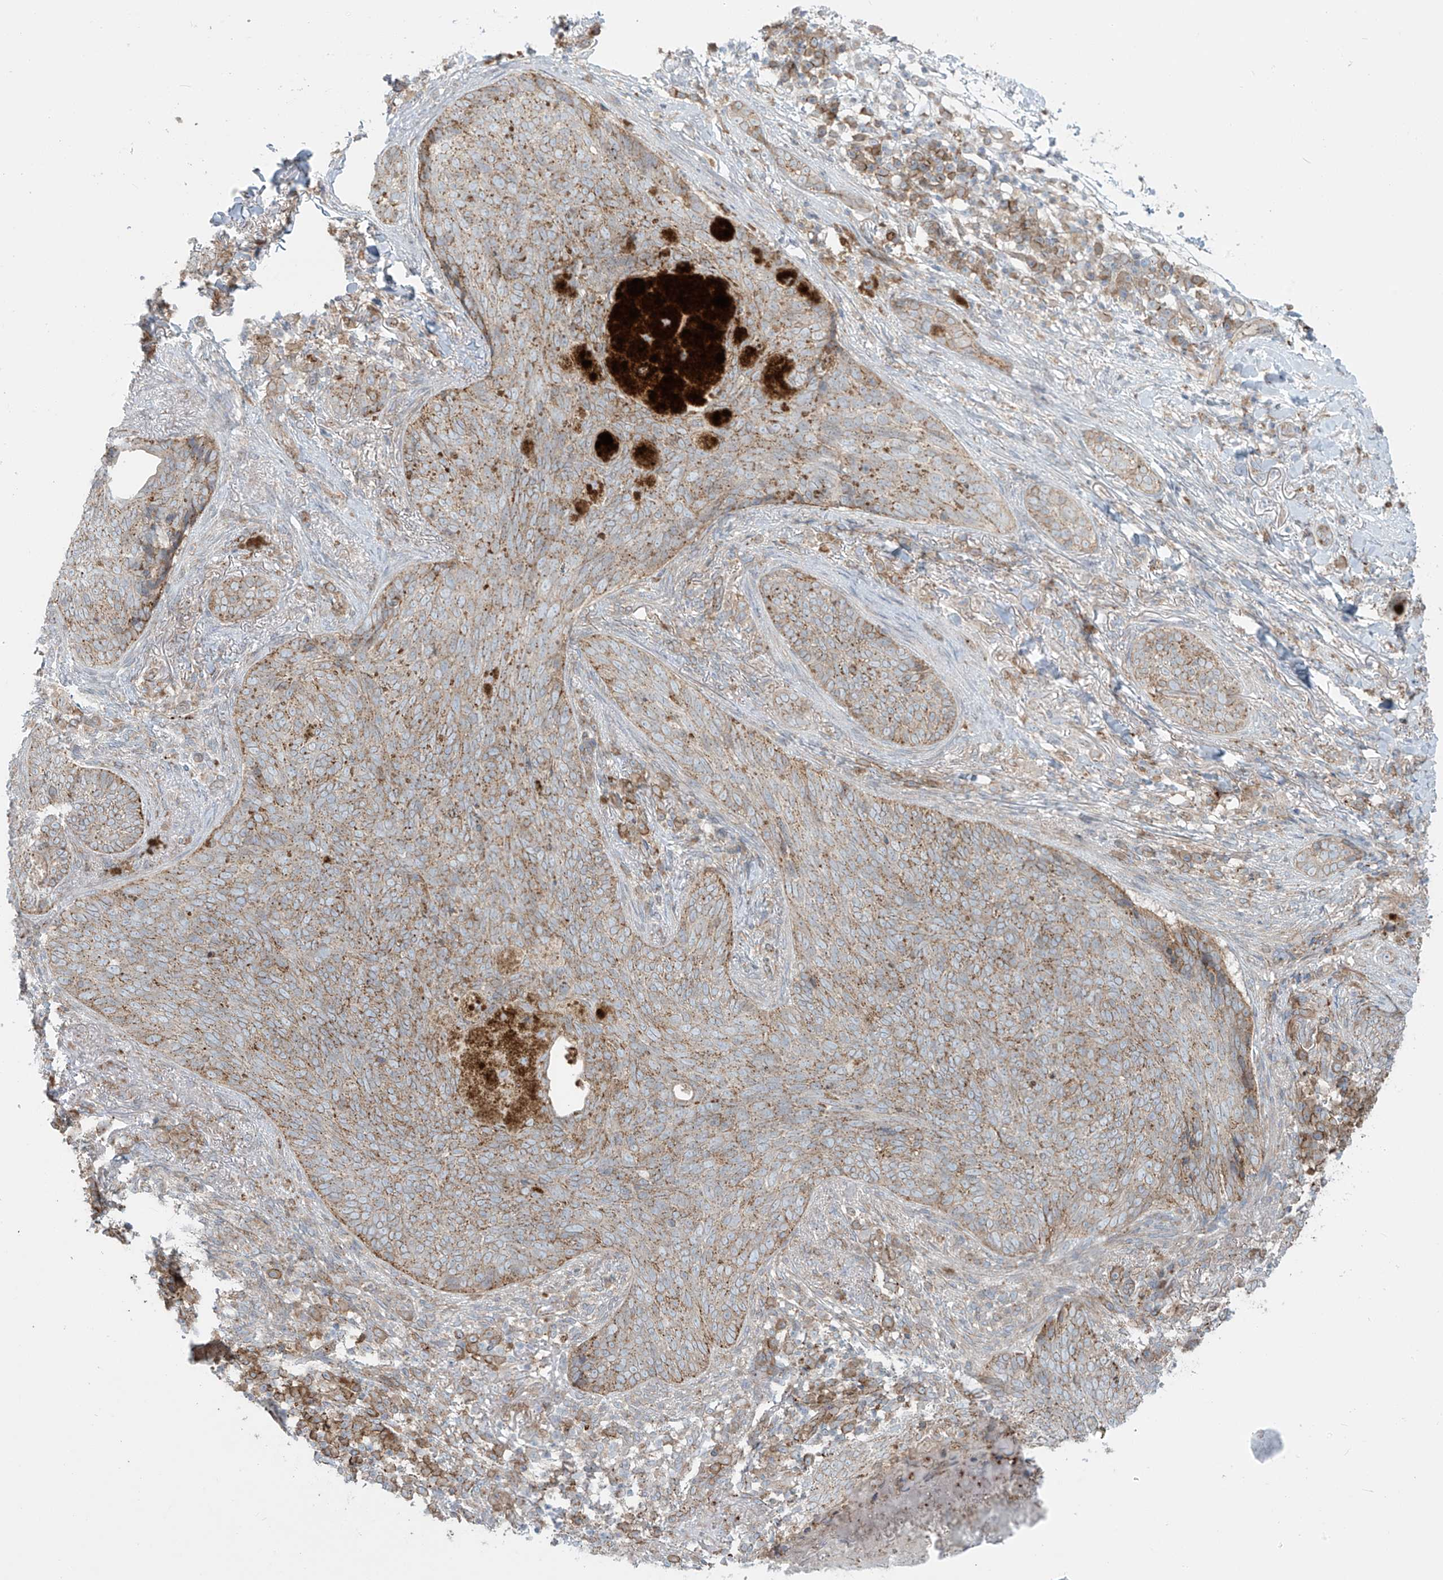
{"staining": {"intensity": "weak", "quantity": "25%-75%", "location": "cytoplasmic/membranous"}, "tissue": "skin cancer", "cell_type": "Tumor cells", "image_type": "cancer", "snomed": [{"axis": "morphology", "description": "Basal cell carcinoma"}, {"axis": "topography", "description": "Skin"}], "caption": "IHC photomicrograph of basal cell carcinoma (skin) stained for a protein (brown), which displays low levels of weak cytoplasmic/membranous positivity in approximately 25%-75% of tumor cells.", "gene": "LZTS3", "patient": {"sex": "male", "age": 85}}